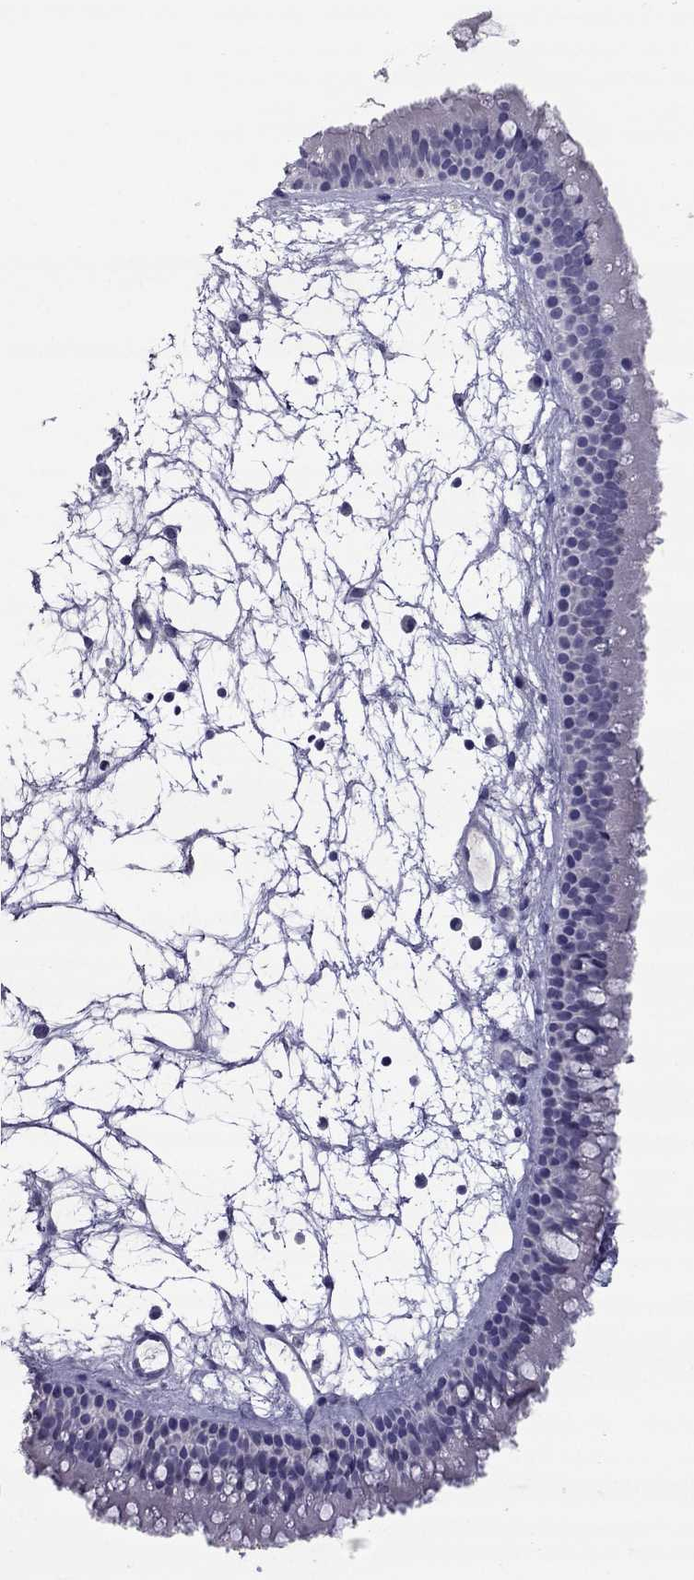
{"staining": {"intensity": "negative", "quantity": "none", "location": "none"}, "tissue": "nasopharynx", "cell_type": "Respiratory epithelial cells", "image_type": "normal", "snomed": [{"axis": "morphology", "description": "Normal tissue, NOS"}, {"axis": "topography", "description": "Nasopharynx"}], "caption": "Immunohistochemistry (IHC) histopathology image of normal nasopharynx stained for a protein (brown), which shows no positivity in respiratory epithelial cells. The staining was performed using DAB (3,3'-diaminobenzidine) to visualize the protein expression in brown, while the nuclei were stained in blue with hematoxylin (Magnification: 20x).", "gene": "MYBPH", "patient": {"sex": "female", "age": 85}}